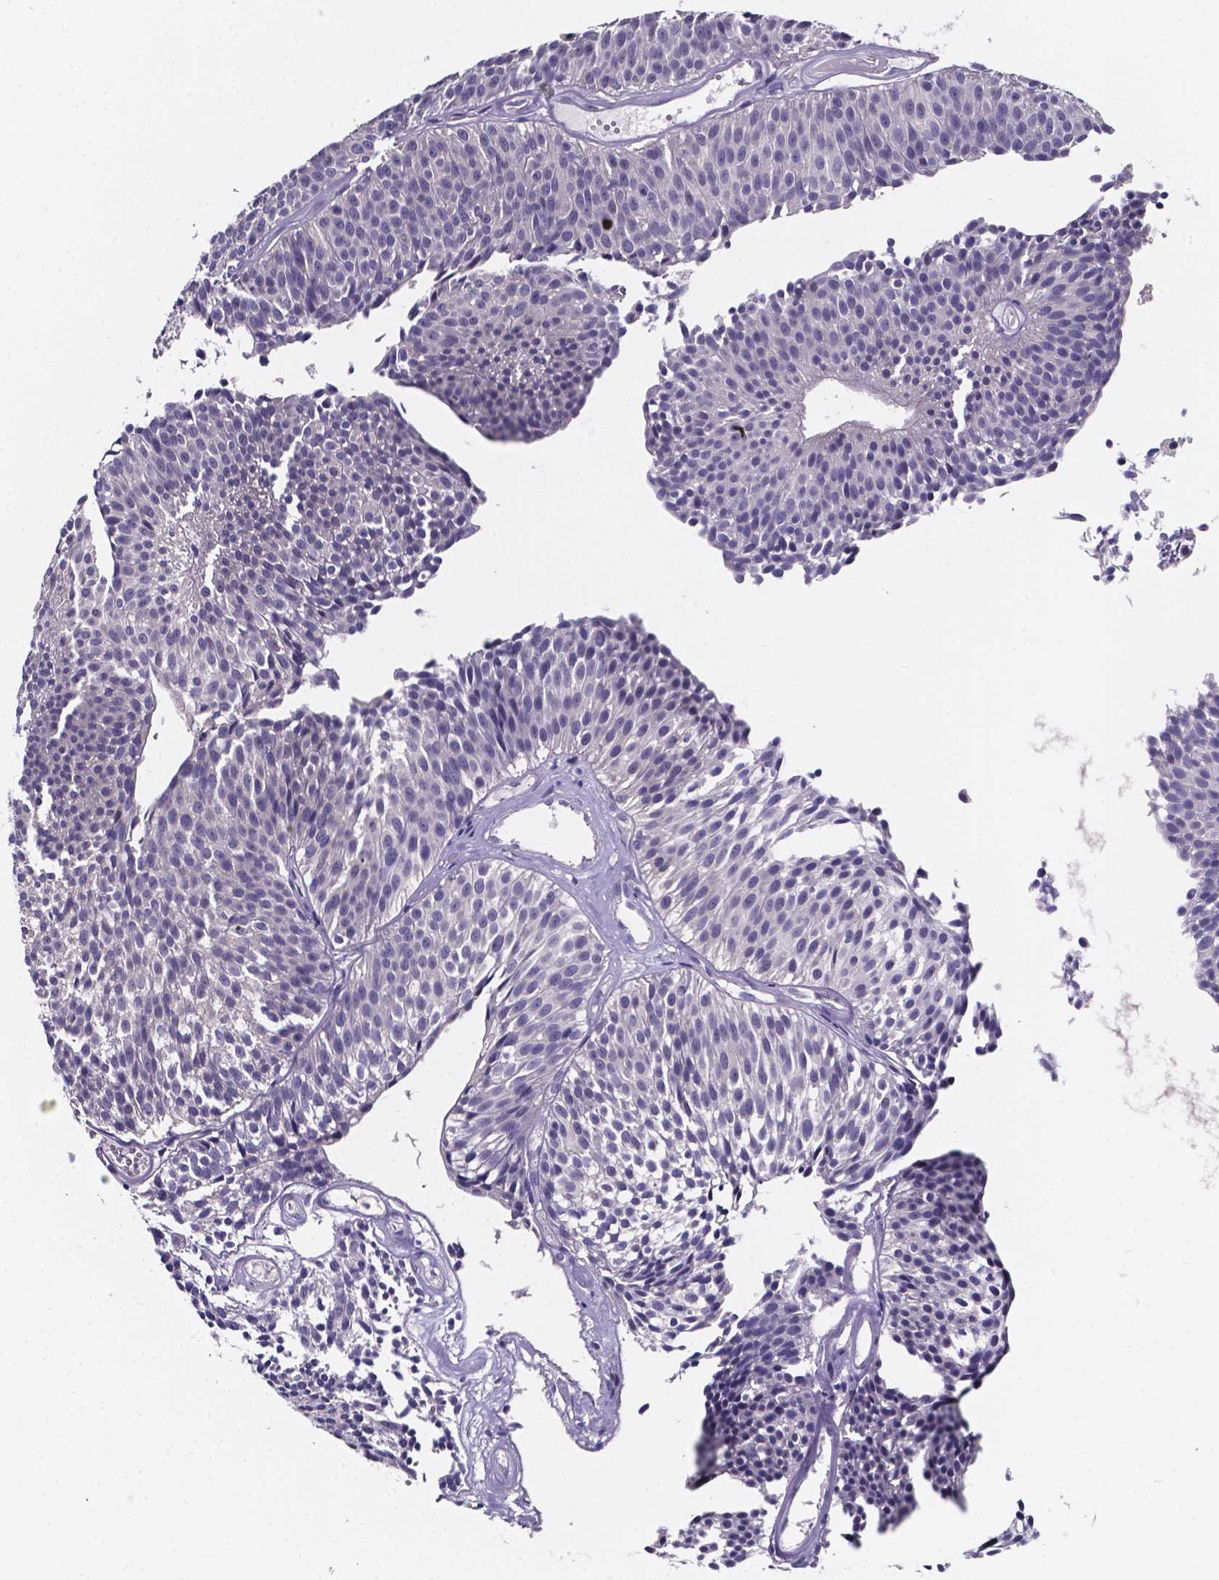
{"staining": {"intensity": "negative", "quantity": "none", "location": "none"}, "tissue": "urothelial cancer", "cell_type": "Tumor cells", "image_type": "cancer", "snomed": [{"axis": "morphology", "description": "Urothelial carcinoma, Low grade"}, {"axis": "topography", "description": "Urinary bladder"}], "caption": "Immunohistochemistry of human urothelial cancer displays no positivity in tumor cells. (Brightfield microscopy of DAB (3,3'-diaminobenzidine) IHC at high magnification).", "gene": "SPOCD1", "patient": {"sex": "male", "age": 63}}